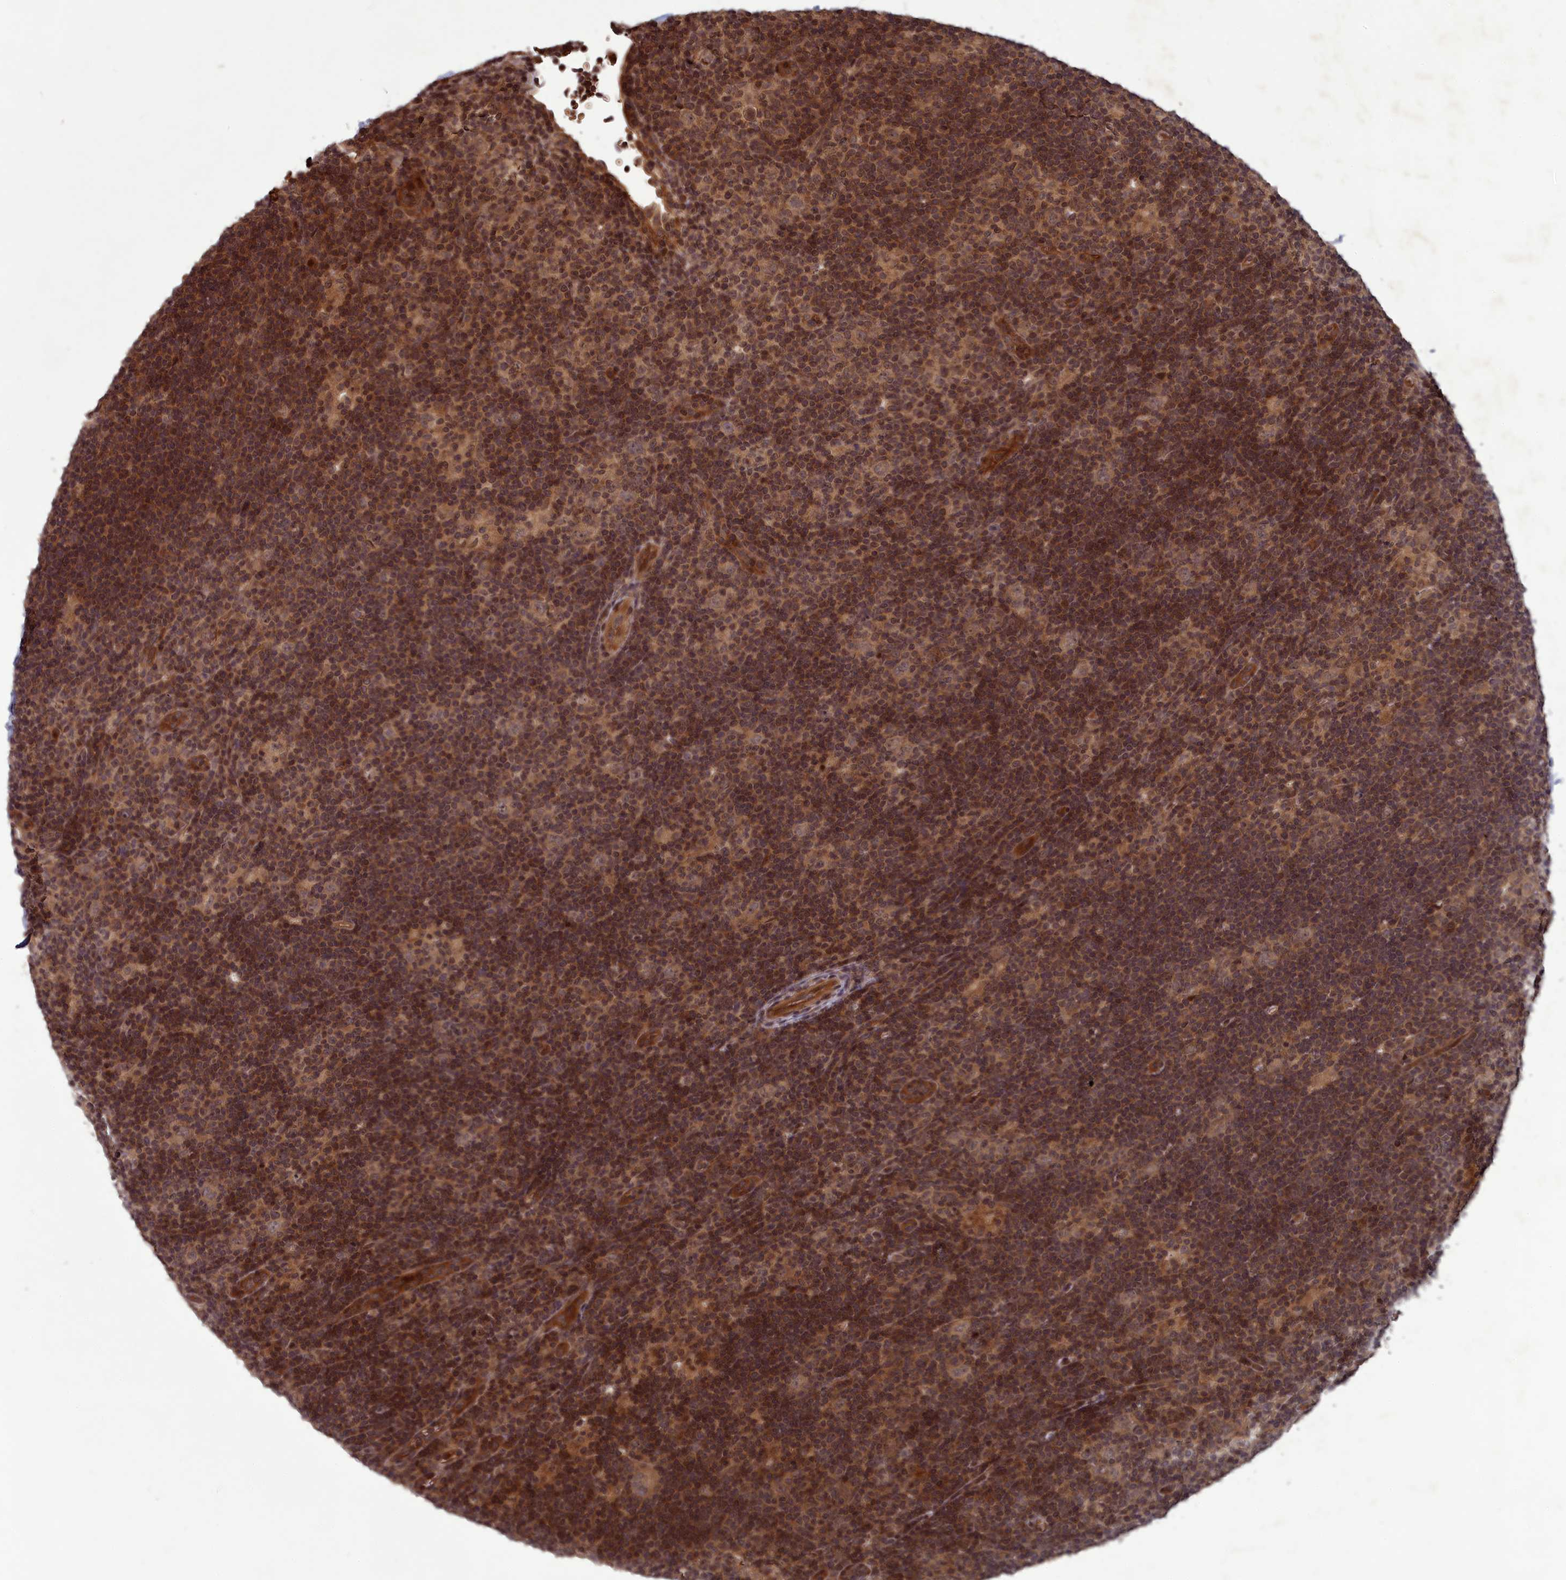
{"staining": {"intensity": "weak", "quantity": "25%-75%", "location": "cytoplasmic/membranous"}, "tissue": "lymphoma", "cell_type": "Tumor cells", "image_type": "cancer", "snomed": [{"axis": "morphology", "description": "Hodgkin's disease, NOS"}, {"axis": "topography", "description": "Lymph node"}], "caption": "IHC image of lymphoma stained for a protein (brown), which displays low levels of weak cytoplasmic/membranous expression in approximately 25%-75% of tumor cells.", "gene": "SRMS", "patient": {"sex": "female", "age": 57}}